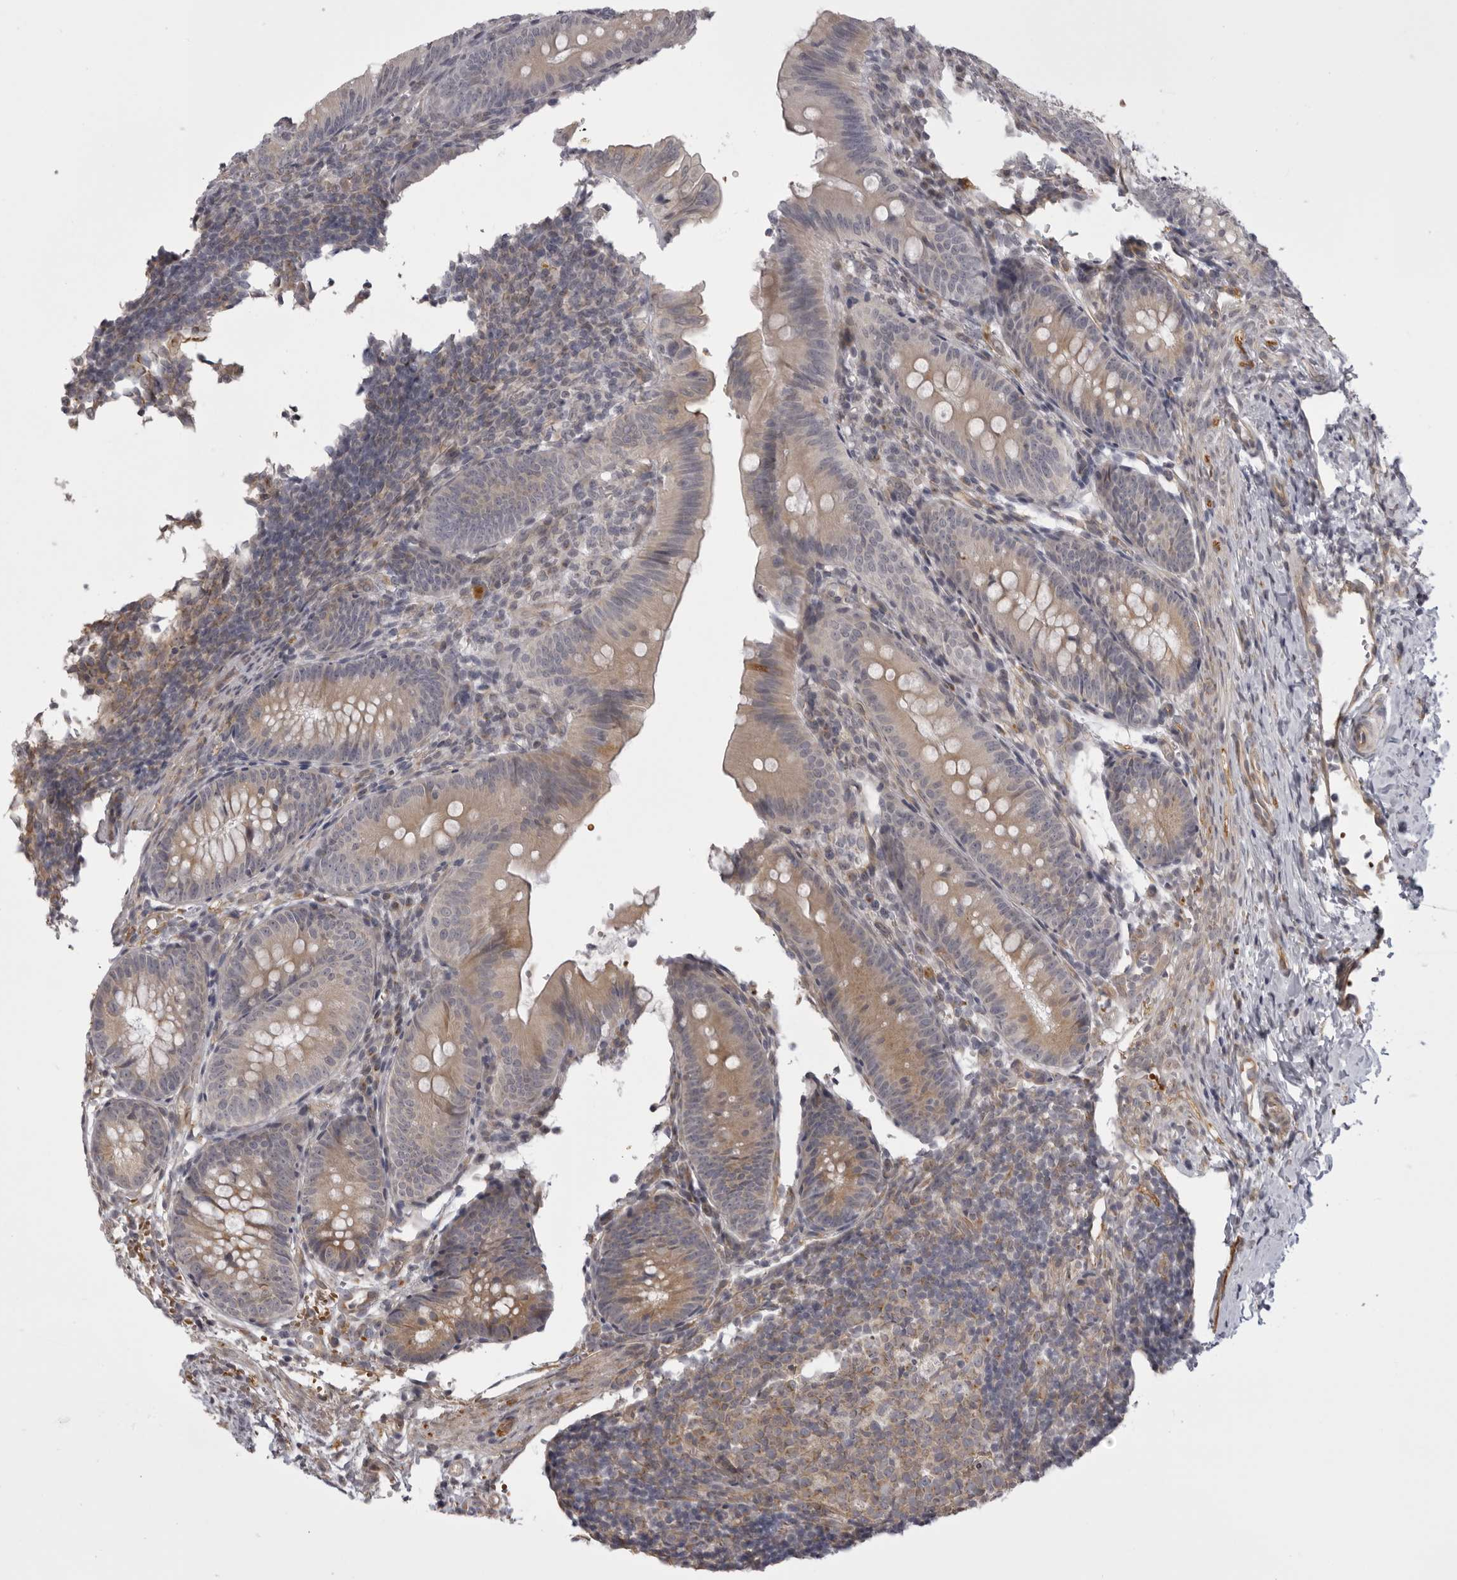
{"staining": {"intensity": "weak", "quantity": ">75%", "location": "cytoplasmic/membranous"}, "tissue": "appendix", "cell_type": "Glandular cells", "image_type": "normal", "snomed": [{"axis": "morphology", "description": "Normal tissue, NOS"}, {"axis": "topography", "description": "Appendix"}], "caption": "IHC staining of benign appendix, which reveals low levels of weak cytoplasmic/membranous positivity in about >75% of glandular cells indicating weak cytoplasmic/membranous protein expression. The staining was performed using DAB (3,3'-diaminobenzidine) (brown) for protein detection and nuclei were counterstained in hematoxylin (blue).", "gene": "EPHA10", "patient": {"sex": "male", "age": 1}}